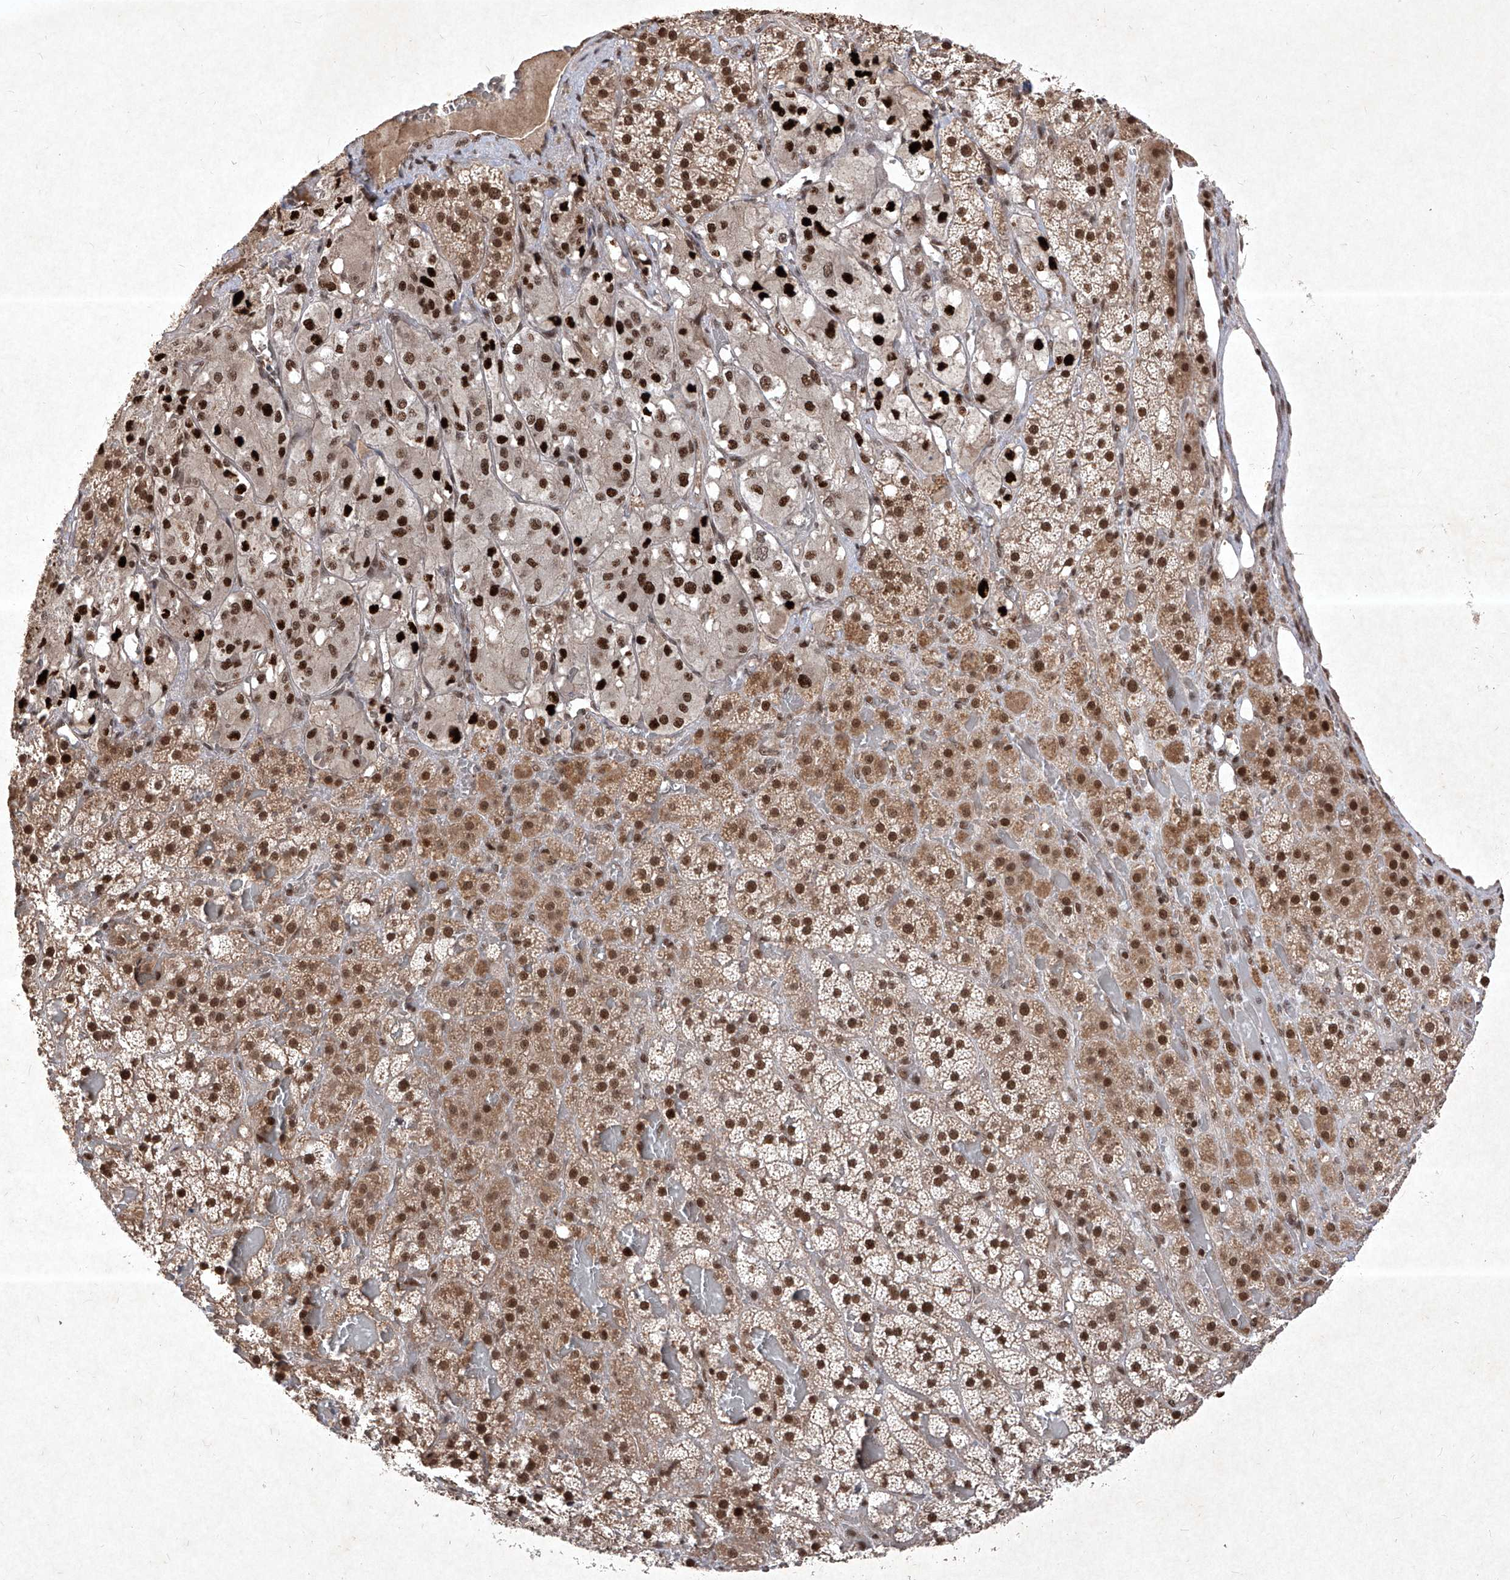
{"staining": {"intensity": "strong", "quantity": ">75%", "location": "cytoplasmic/membranous,nuclear"}, "tissue": "adrenal gland", "cell_type": "Glandular cells", "image_type": "normal", "snomed": [{"axis": "morphology", "description": "Normal tissue, NOS"}, {"axis": "topography", "description": "Adrenal gland"}], "caption": "Immunohistochemistry of unremarkable adrenal gland shows high levels of strong cytoplasmic/membranous,nuclear positivity in approximately >75% of glandular cells.", "gene": "IRF2", "patient": {"sex": "female", "age": 59}}